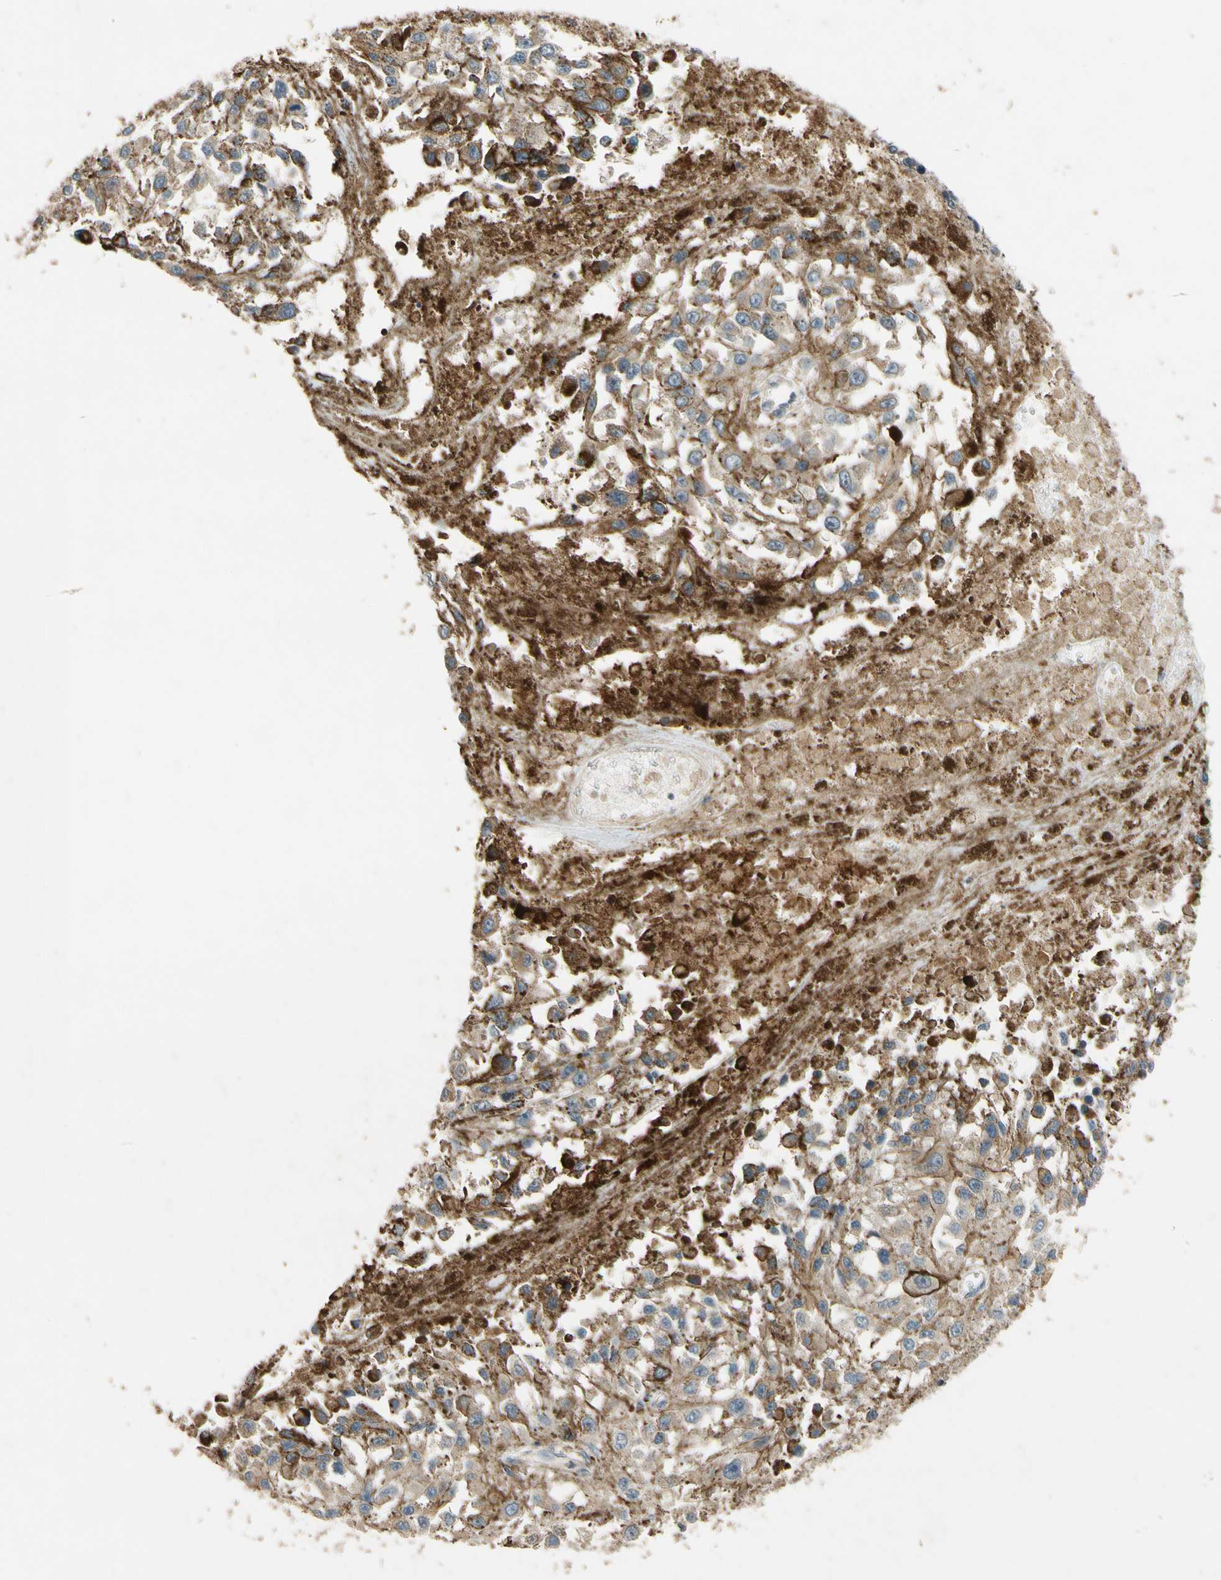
{"staining": {"intensity": "moderate", "quantity": ">75%", "location": "cytoplasmic/membranous"}, "tissue": "melanoma", "cell_type": "Tumor cells", "image_type": "cancer", "snomed": [{"axis": "morphology", "description": "Malignant melanoma, Metastatic site"}, {"axis": "topography", "description": "Lymph node"}], "caption": "Immunohistochemistry (IHC) histopathology image of malignant melanoma (metastatic site) stained for a protein (brown), which exhibits medium levels of moderate cytoplasmic/membranous staining in approximately >75% of tumor cells.", "gene": "ALKBH3", "patient": {"sex": "male", "age": 59}}